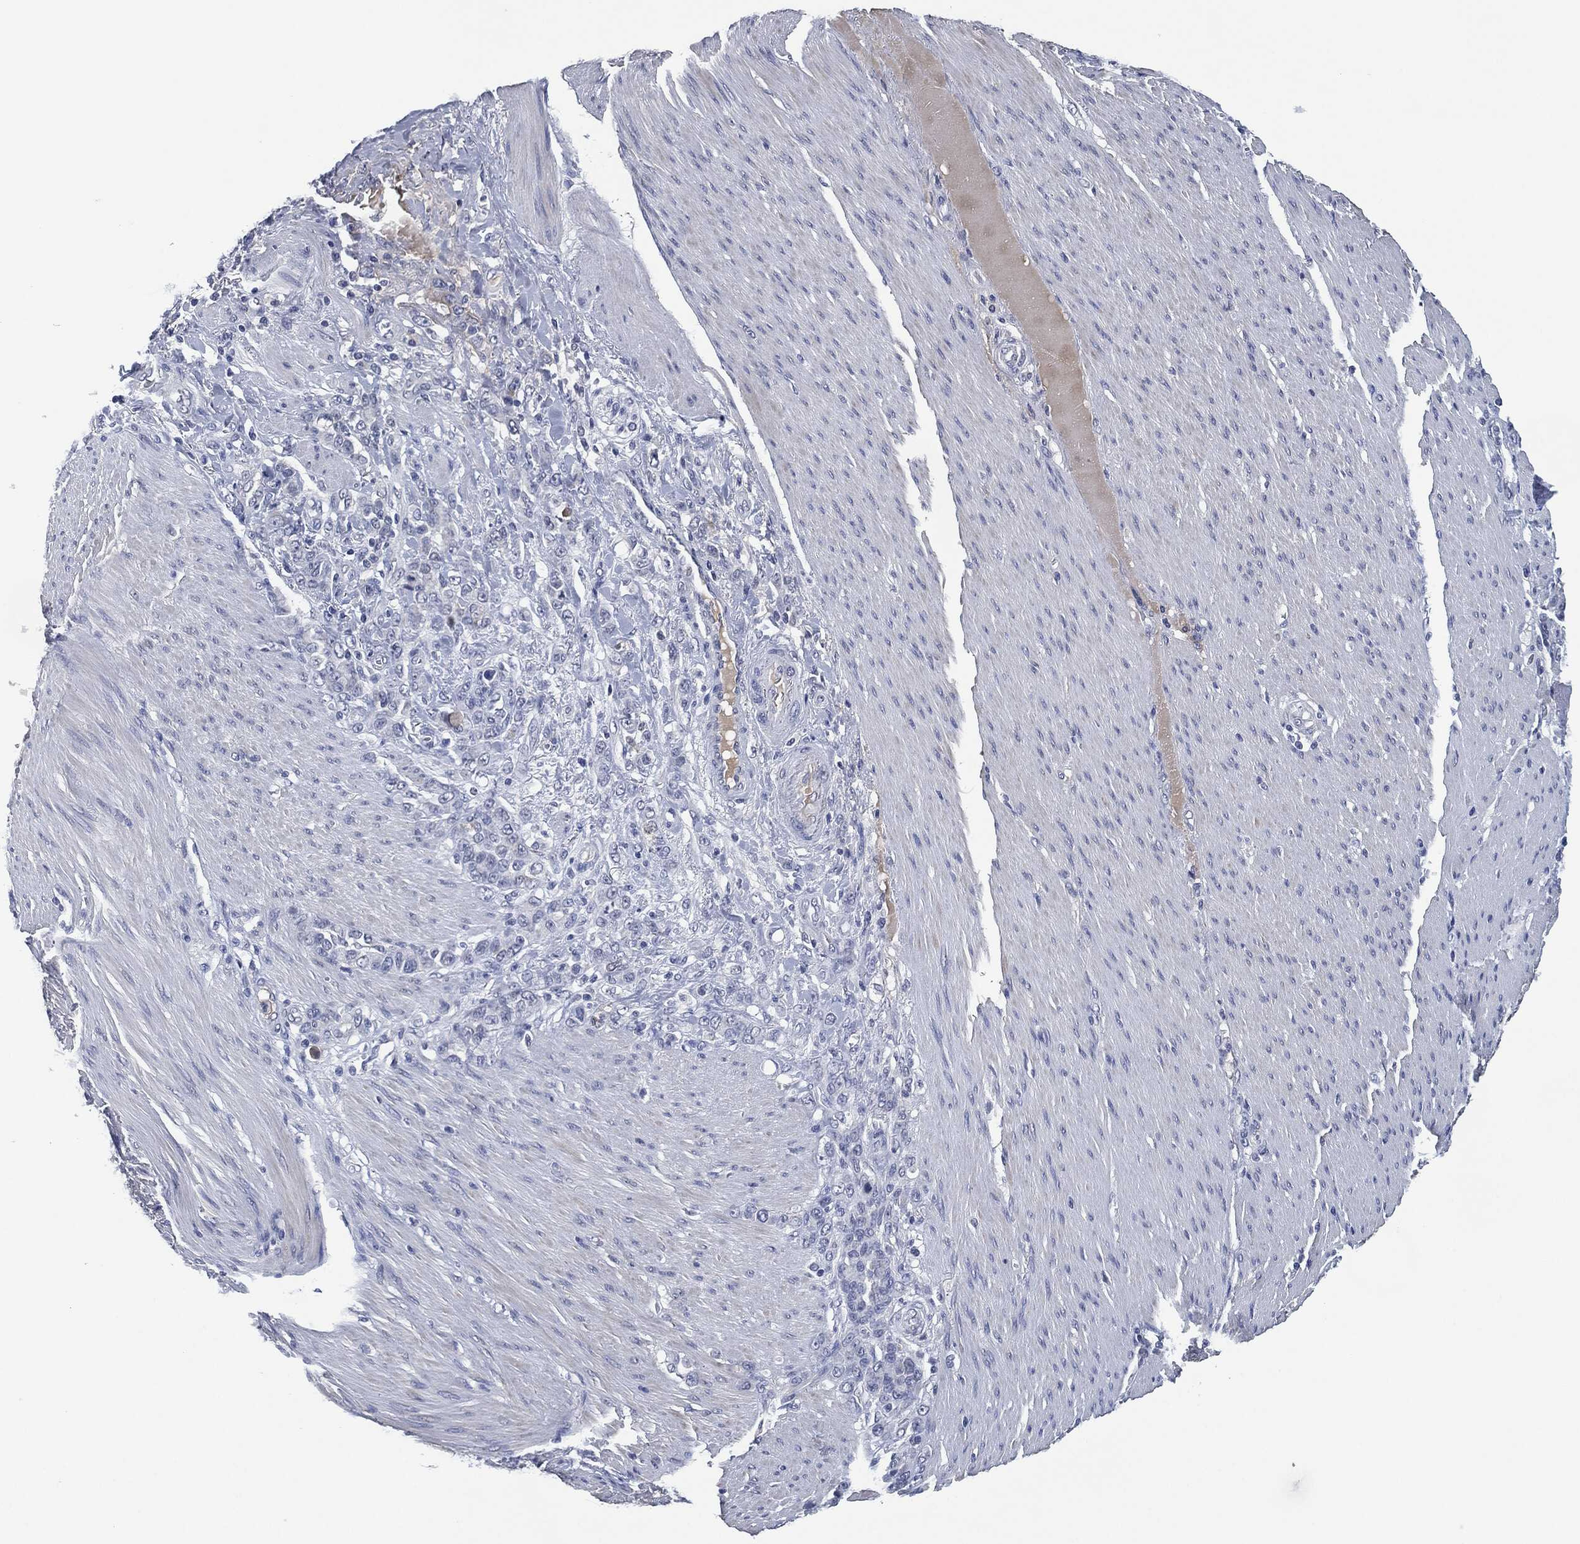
{"staining": {"intensity": "negative", "quantity": "none", "location": "none"}, "tissue": "stomach cancer", "cell_type": "Tumor cells", "image_type": "cancer", "snomed": [{"axis": "morphology", "description": "Normal tissue, NOS"}, {"axis": "morphology", "description": "Adenocarcinoma, NOS"}, {"axis": "topography", "description": "Stomach"}], "caption": "Immunohistochemical staining of stomach cancer (adenocarcinoma) reveals no significant staining in tumor cells.", "gene": "IL2RG", "patient": {"sex": "female", "age": 79}}